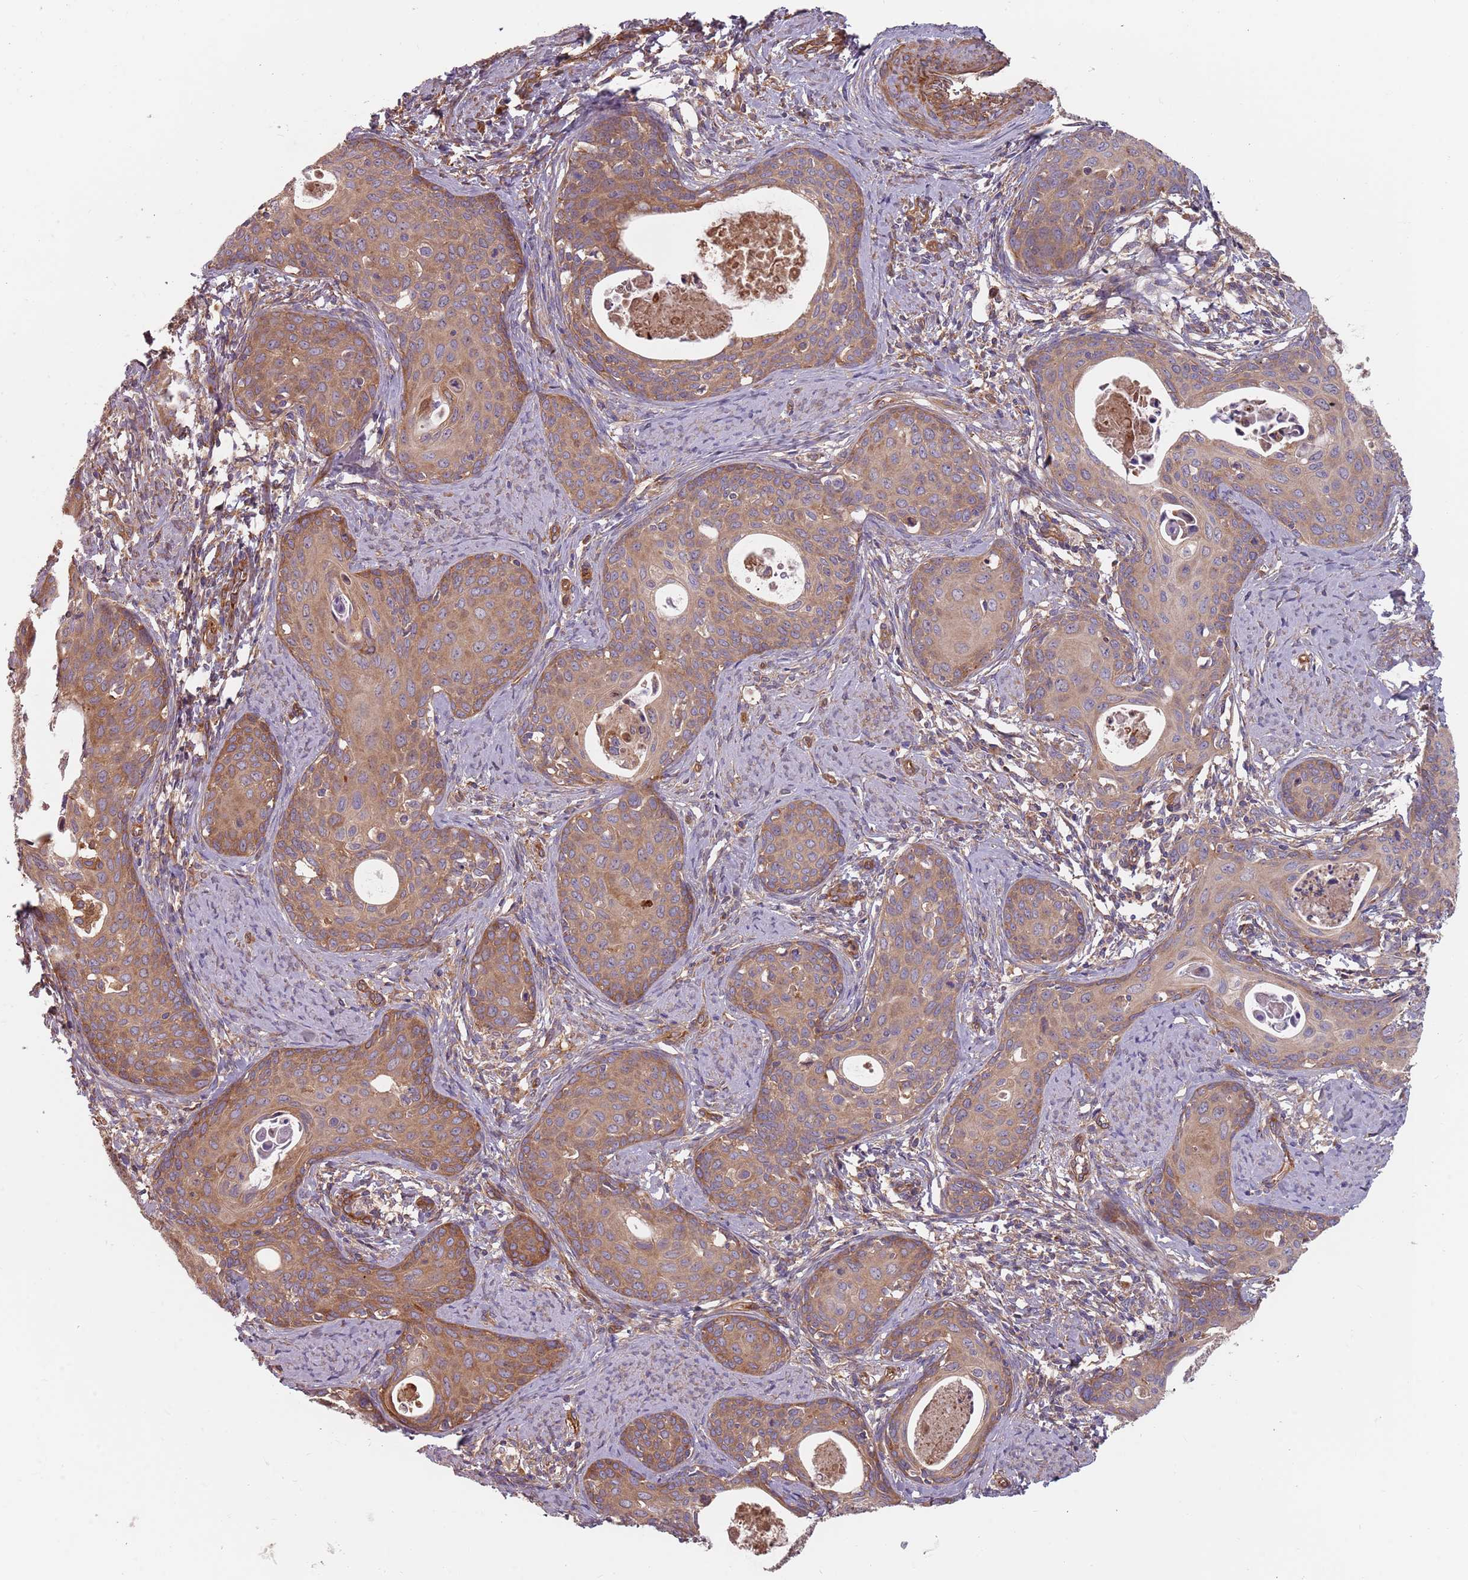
{"staining": {"intensity": "moderate", "quantity": "25%-75%", "location": "cytoplasmic/membranous"}, "tissue": "cervical cancer", "cell_type": "Tumor cells", "image_type": "cancer", "snomed": [{"axis": "morphology", "description": "Squamous cell carcinoma, NOS"}, {"axis": "topography", "description": "Cervix"}], "caption": "Protein staining of cervical squamous cell carcinoma tissue exhibits moderate cytoplasmic/membranous positivity in approximately 25%-75% of tumor cells. The staining was performed using DAB (3,3'-diaminobenzidine), with brown indicating positive protein expression. Nuclei are stained blue with hematoxylin.", "gene": "SPDL1", "patient": {"sex": "female", "age": 46}}